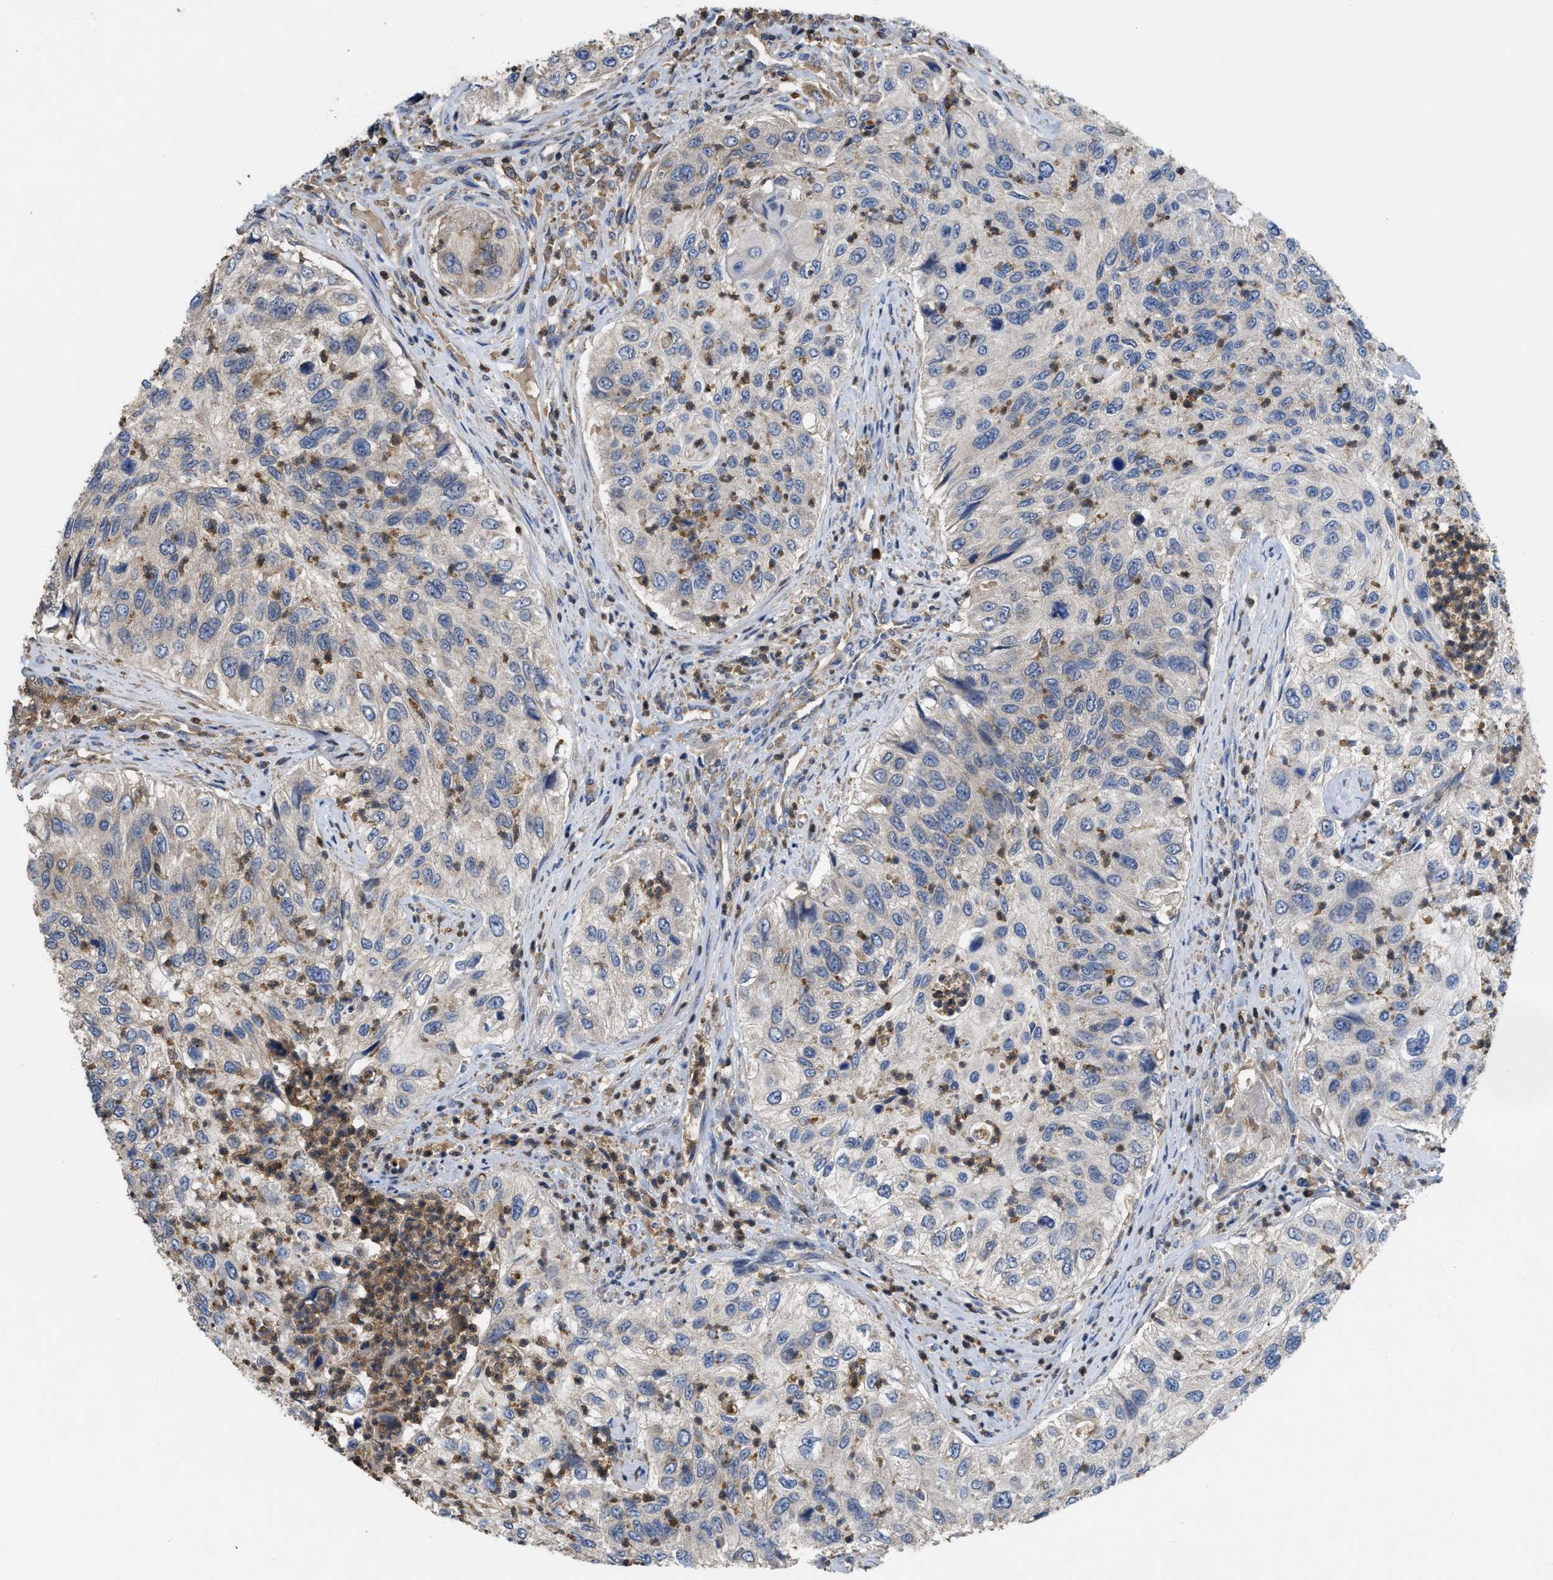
{"staining": {"intensity": "negative", "quantity": "none", "location": "none"}, "tissue": "urothelial cancer", "cell_type": "Tumor cells", "image_type": "cancer", "snomed": [{"axis": "morphology", "description": "Urothelial carcinoma, High grade"}, {"axis": "topography", "description": "Urinary bladder"}], "caption": "An image of human urothelial carcinoma (high-grade) is negative for staining in tumor cells.", "gene": "RNF216", "patient": {"sex": "female", "age": 60}}